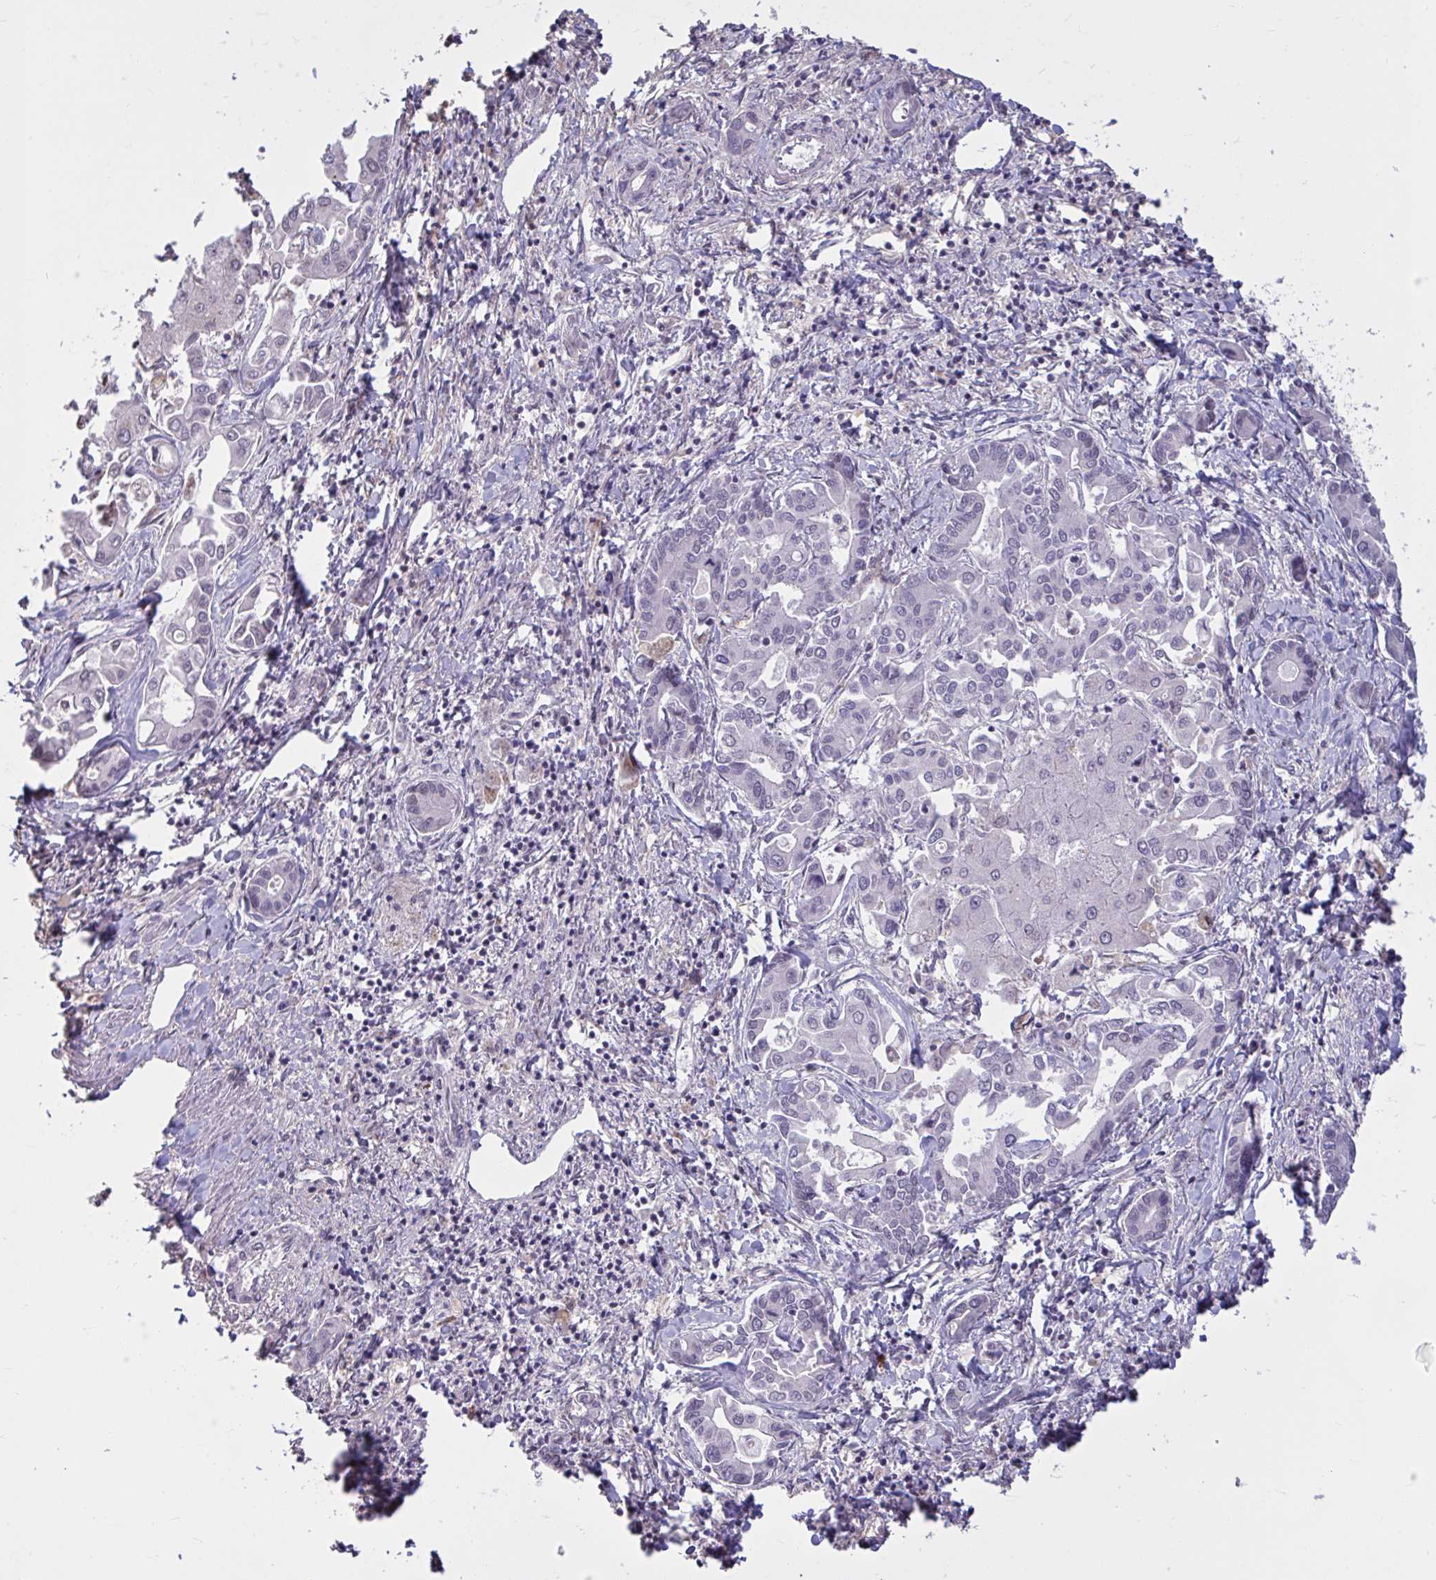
{"staining": {"intensity": "negative", "quantity": "none", "location": "none"}, "tissue": "liver cancer", "cell_type": "Tumor cells", "image_type": "cancer", "snomed": [{"axis": "morphology", "description": "Cholangiocarcinoma"}, {"axis": "topography", "description": "Liver"}], "caption": "Tumor cells show no significant staining in liver cholangiocarcinoma. The staining is performed using DAB brown chromogen with nuclei counter-stained in using hematoxylin.", "gene": "ZNF414", "patient": {"sex": "male", "age": 66}}